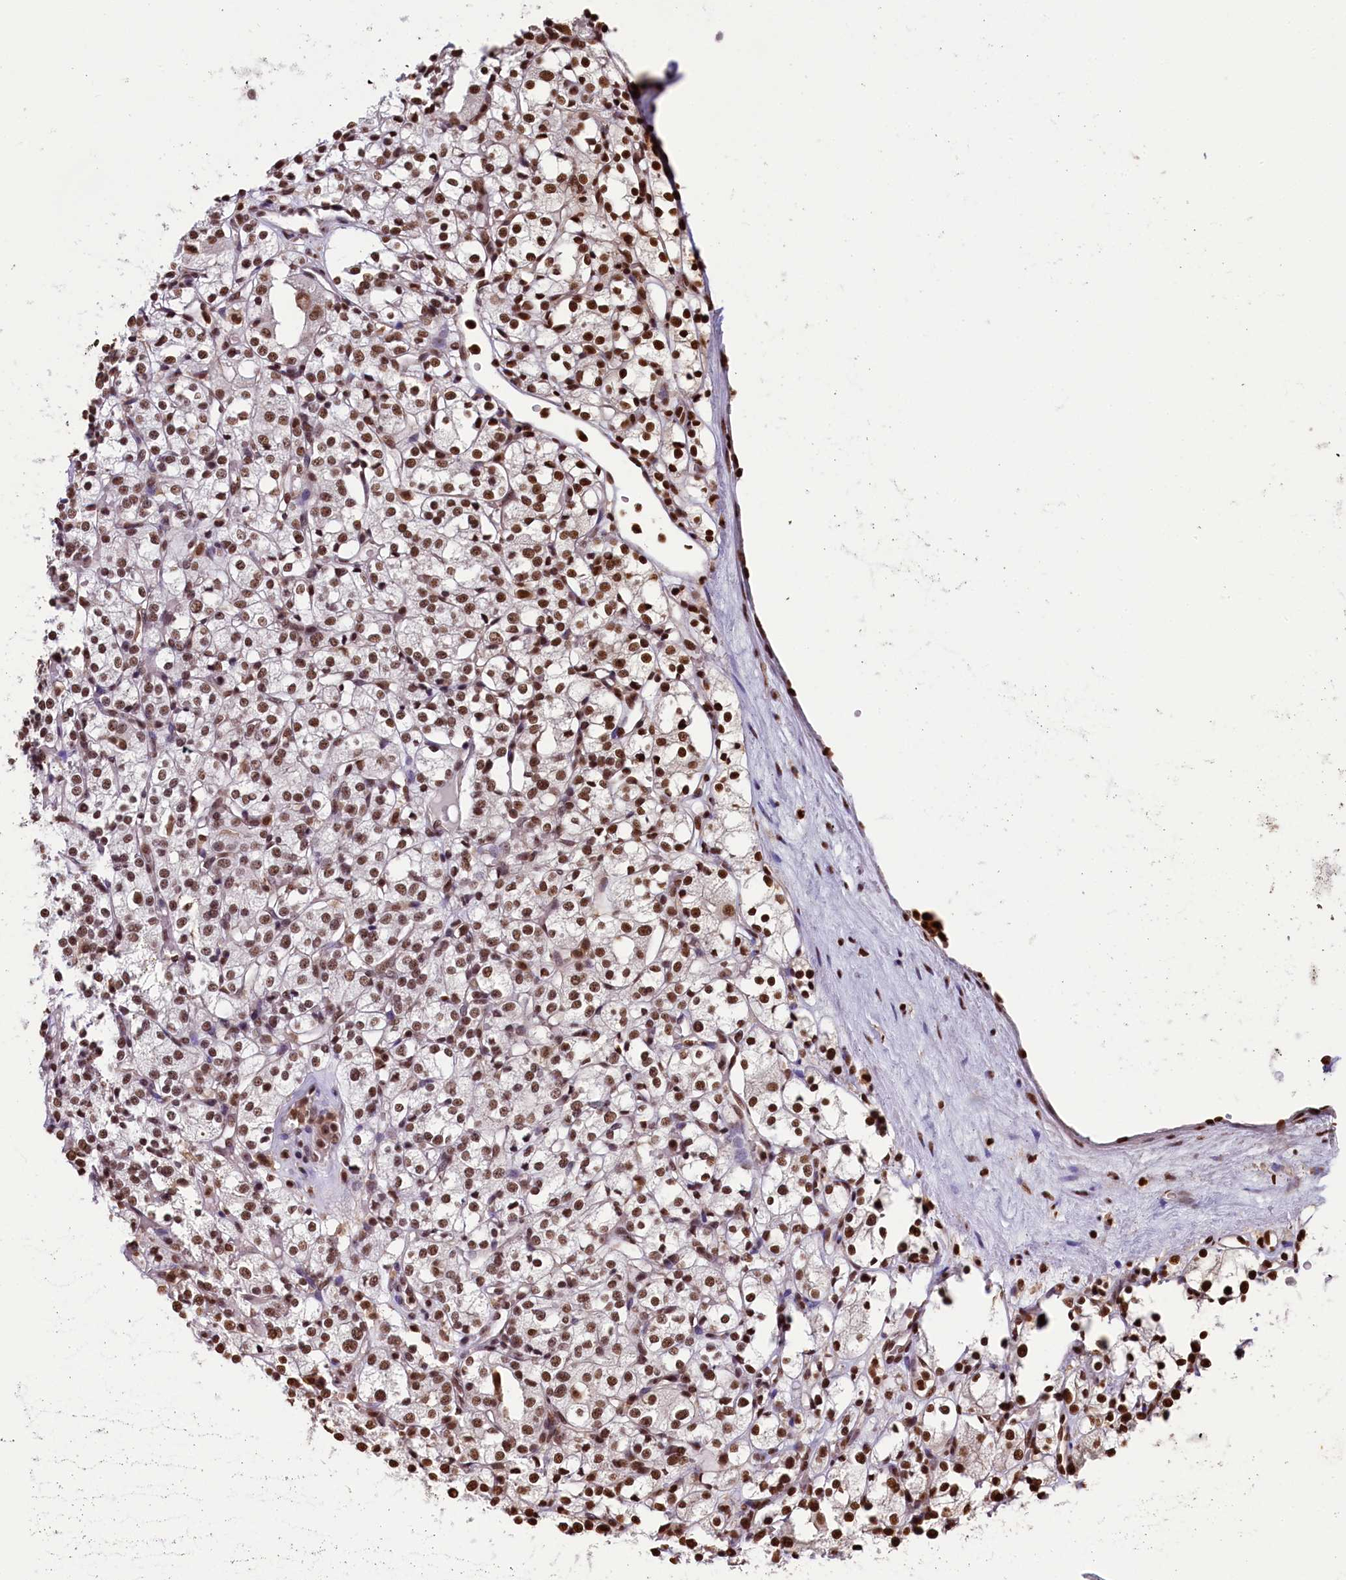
{"staining": {"intensity": "strong", "quantity": ">75%", "location": "nuclear"}, "tissue": "renal cancer", "cell_type": "Tumor cells", "image_type": "cancer", "snomed": [{"axis": "morphology", "description": "Adenocarcinoma, NOS"}, {"axis": "topography", "description": "Kidney"}], "caption": "An image of renal cancer (adenocarcinoma) stained for a protein reveals strong nuclear brown staining in tumor cells.", "gene": "SNRPD2", "patient": {"sex": "male", "age": 77}}